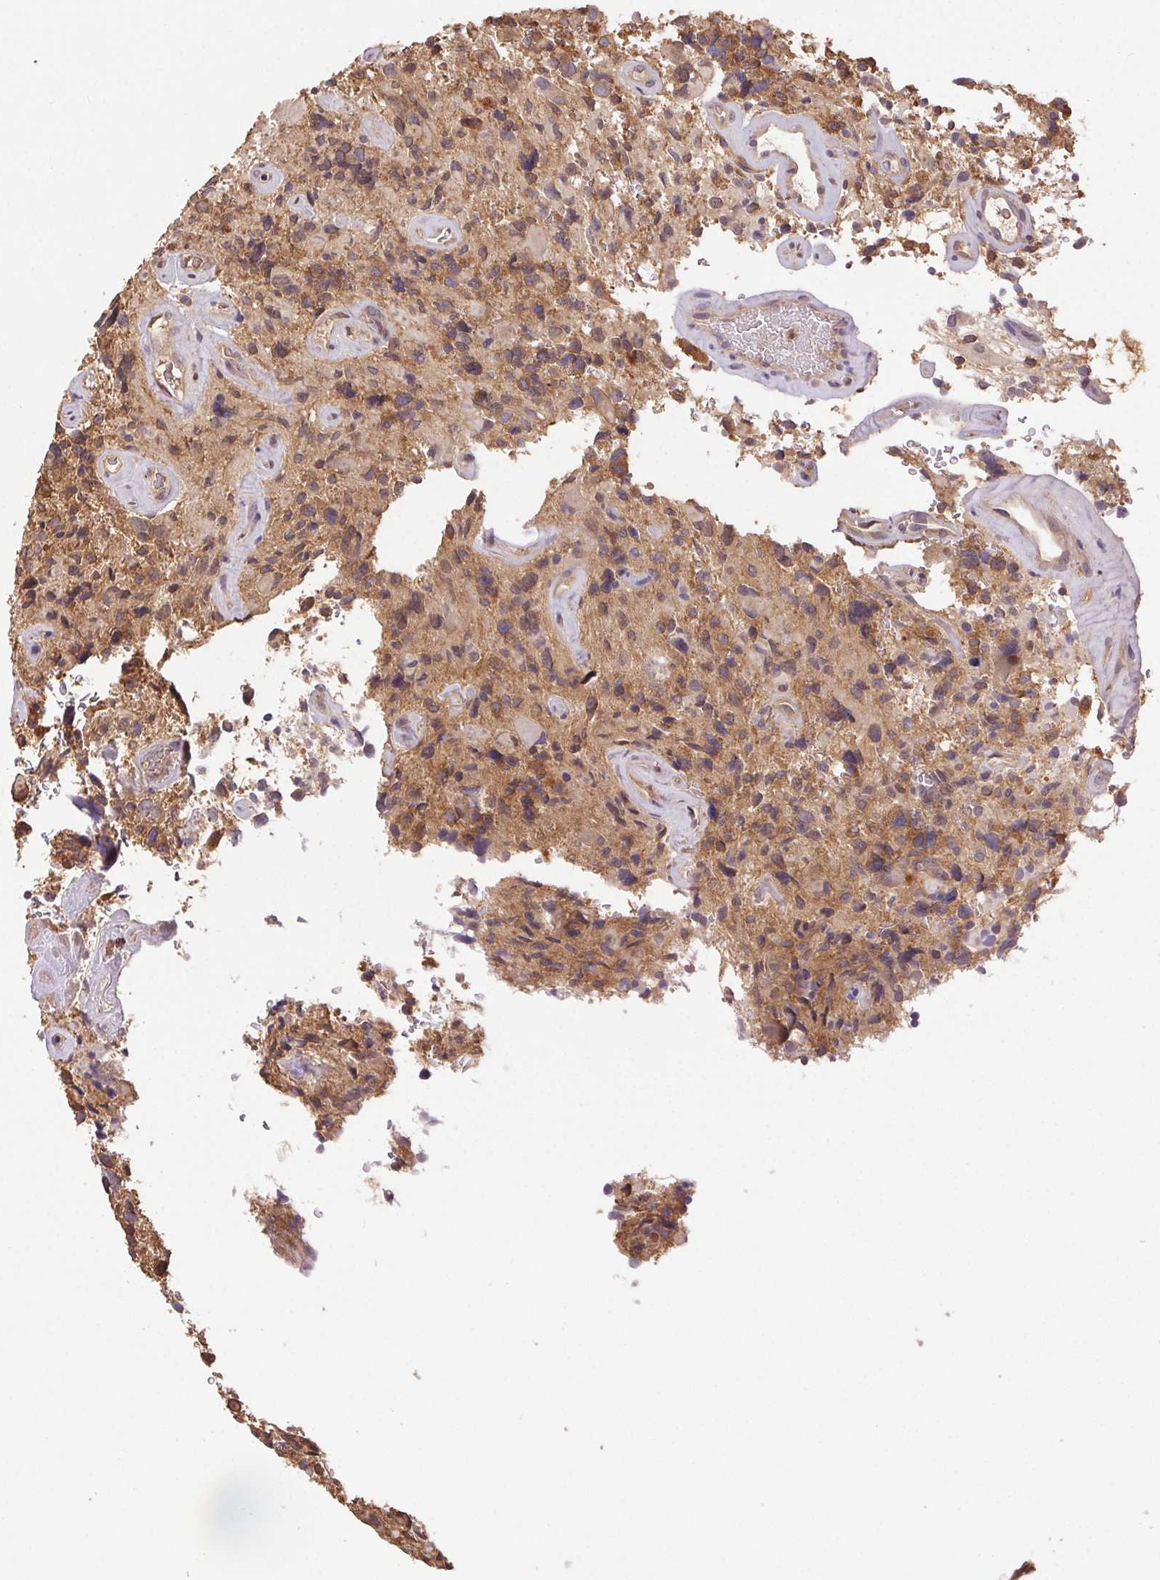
{"staining": {"intensity": "moderate", "quantity": "25%-75%", "location": "cytoplasmic/membranous"}, "tissue": "glioma", "cell_type": "Tumor cells", "image_type": "cancer", "snomed": [{"axis": "morphology", "description": "Glioma, malignant, High grade"}, {"axis": "topography", "description": "Brain"}], "caption": "Immunohistochemical staining of human glioma shows medium levels of moderate cytoplasmic/membranous staining in approximately 25%-75% of tumor cells.", "gene": "GDI2", "patient": {"sex": "male", "age": 49}}